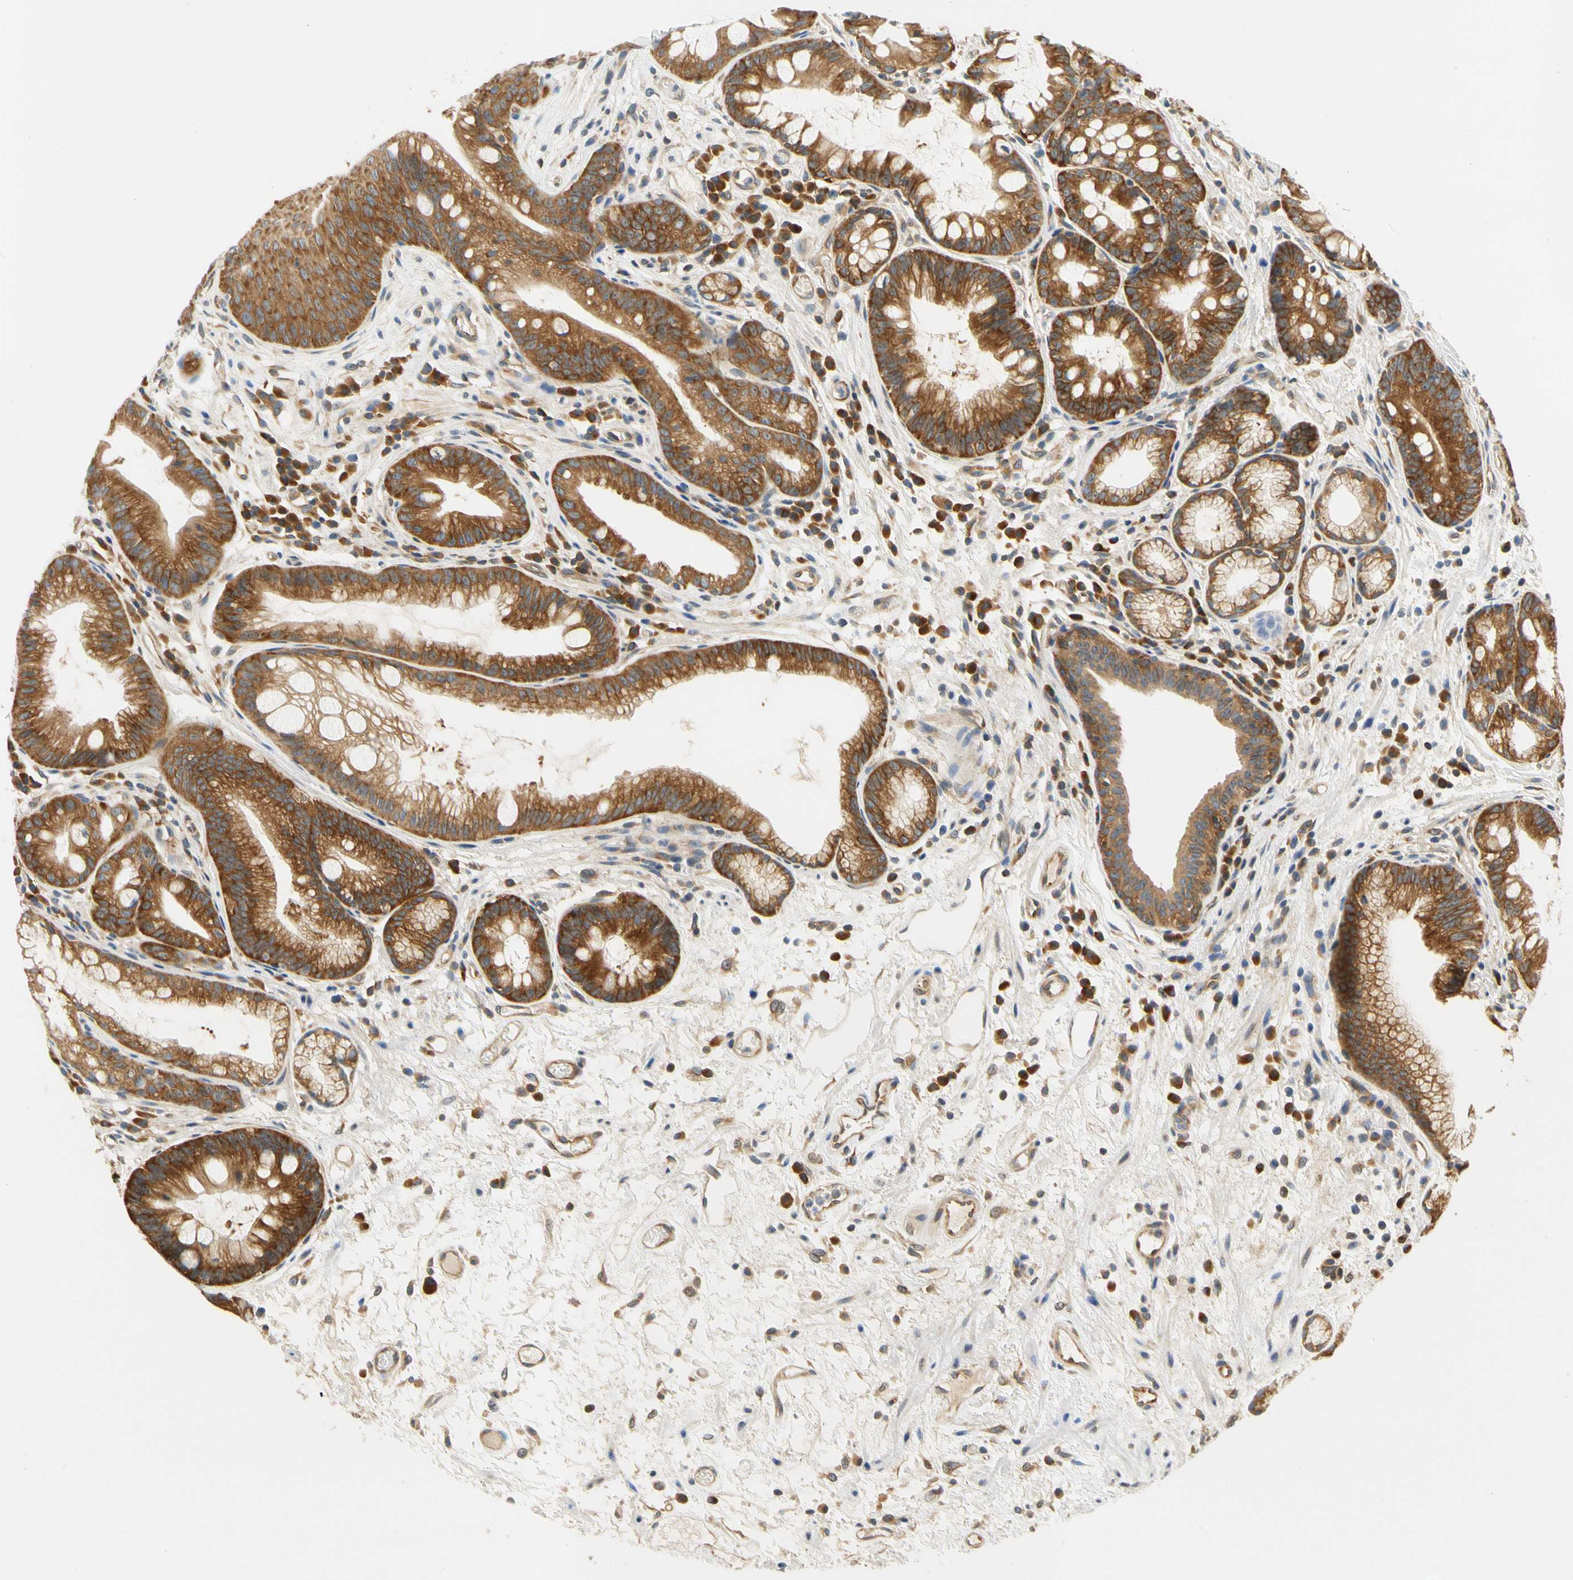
{"staining": {"intensity": "strong", "quantity": ">75%", "location": "cytoplasmic/membranous"}, "tissue": "stomach", "cell_type": "Glandular cells", "image_type": "normal", "snomed": [{"axis": "morphology", "description": "Normal tissue, NOS"}, {"axis": "topography", "description": "Stomach, upper"}], "caption": "IHC photomicrograph of normal stomach stained for a protein (brown), which demonstrates high levels of strong cytoplasmic/membranous expression in approximately >75% of glandular cells.", "gene": "LRRC47", "patient": {"sex": "male", "age": 72}}